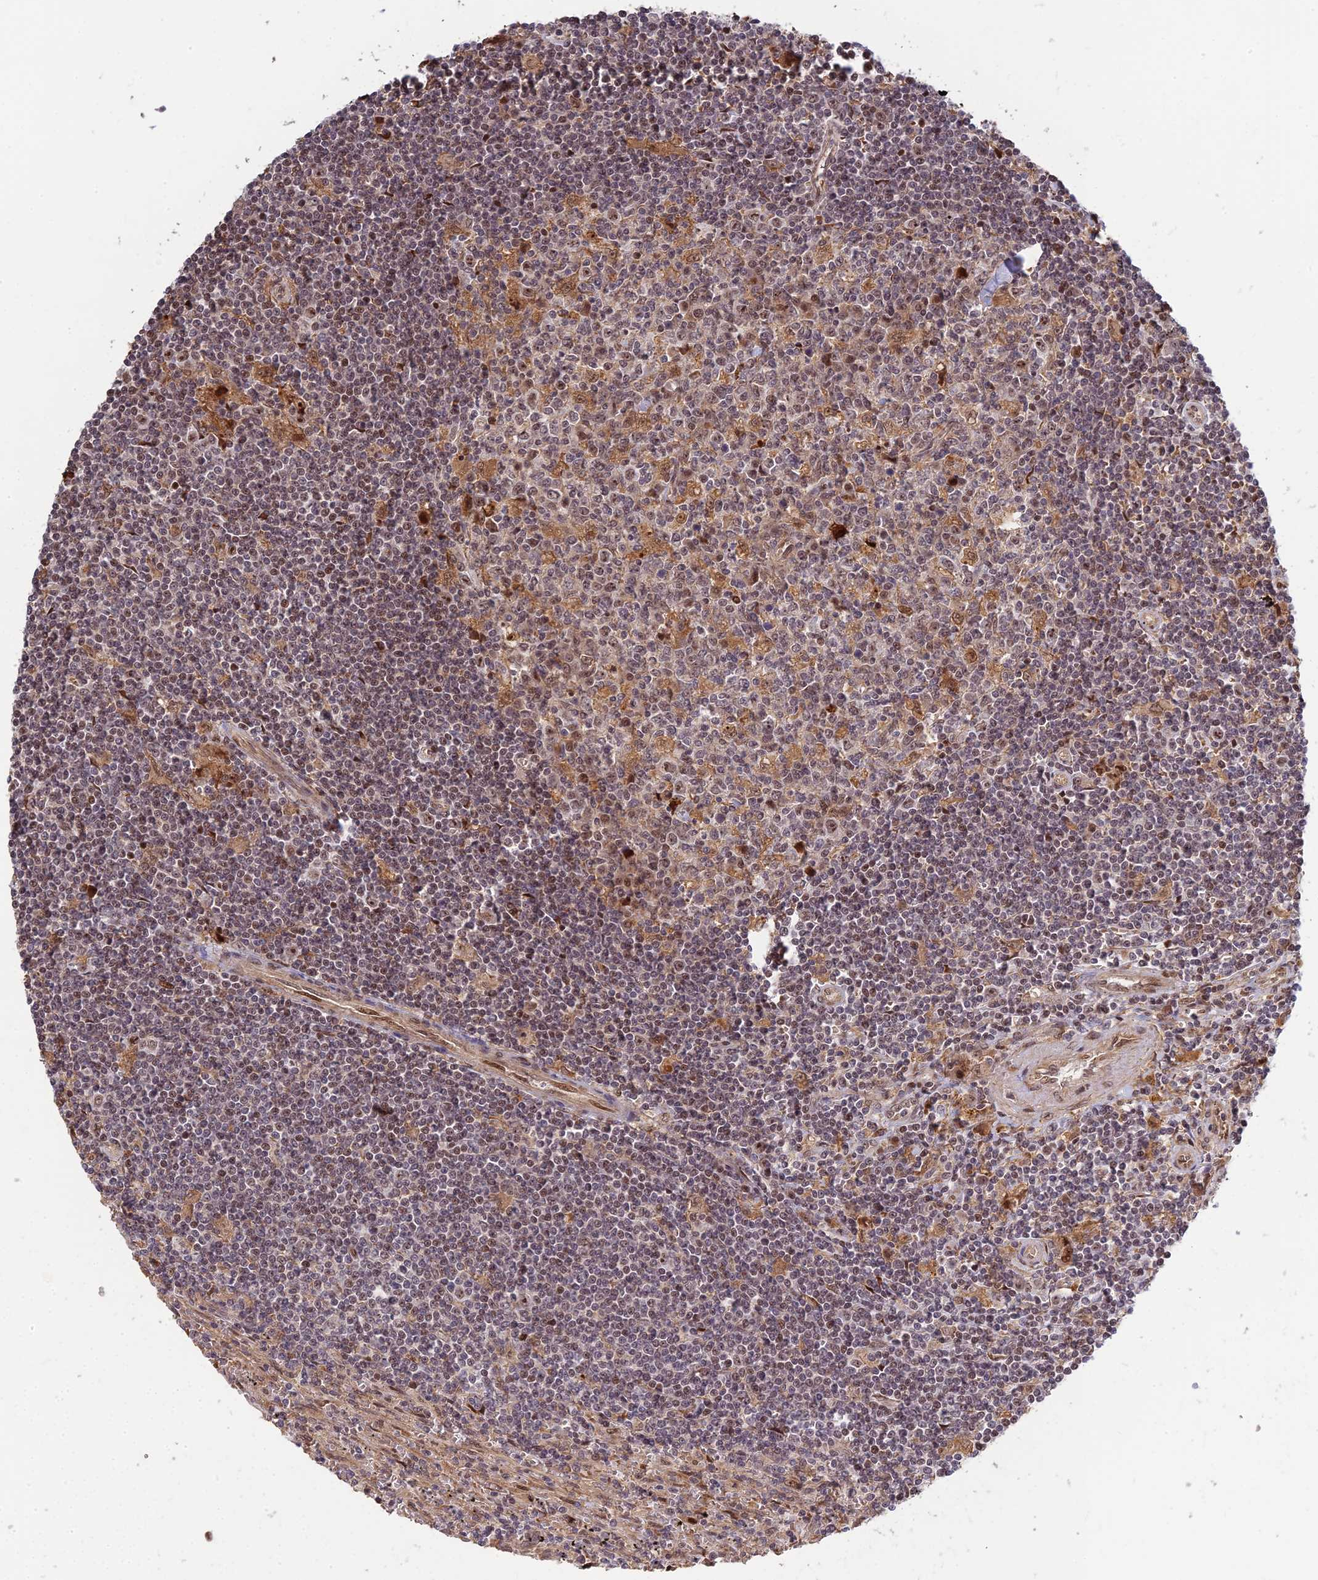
{"staining": {"intensity": "weak", "quantity": "<25%", "location": "nuclear"}, "tissue": "lymphoma", "cell_type": "Tumor cells", "image_type": "cancer", "snomed": [{"axis": "morphology", "description": "Malignant lymphoma, non-Hodgkin's type, Low grade"}, {"axis": "topography", "description": "Spleen"}], "caption": "There is no significant staining in tumor cells of malignant lymphoma, non-Hodgkin's type (low-grade). (Stains: DAB immunohistochemistry (IHC) with hematoxylin counter stain, Microscopy: brightfield microscopy at high magnification).", "gene": "UFSP2", "patient": {"sex": "male", "age": 76}}